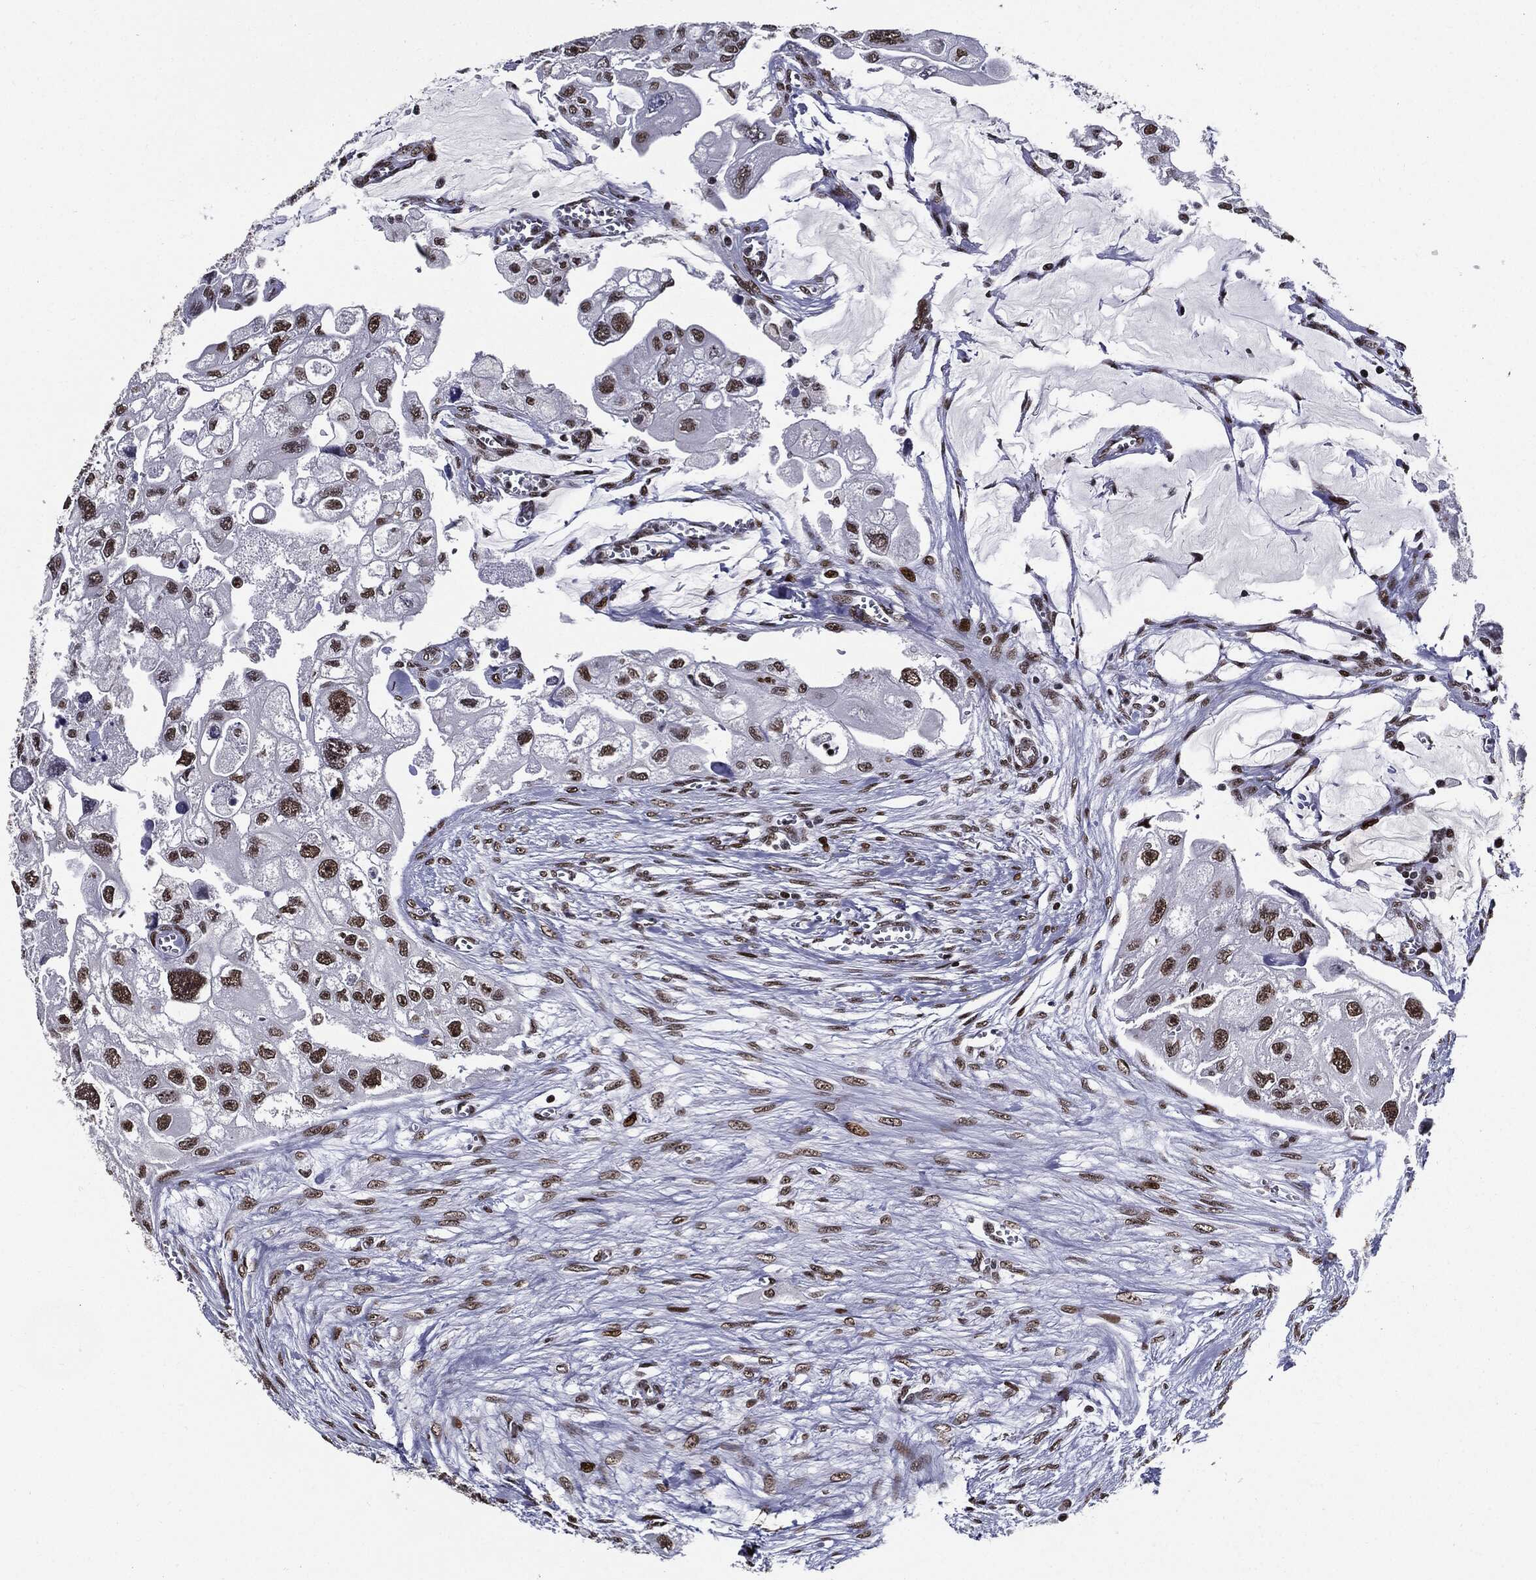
{"staining": {"intensity": "moderate", "quantity": ">75%", "location": "nuclear"}, "tissue": "urothelial cancer", "cell_type": "Tumor cells", "image_type": "cancer", "snomed": [{"axis": "morphology", "description": "Urothelial carcinoma, High grade"}, {"axis": "topography", "description": "Urinary bladder"}], "caption": "An image of urothelial cancer stained for a protein shows moderate nuclear brown staining in tumor cells.", "gene": "ZFP91", "patient": {"sex": "male", "age": 59}}